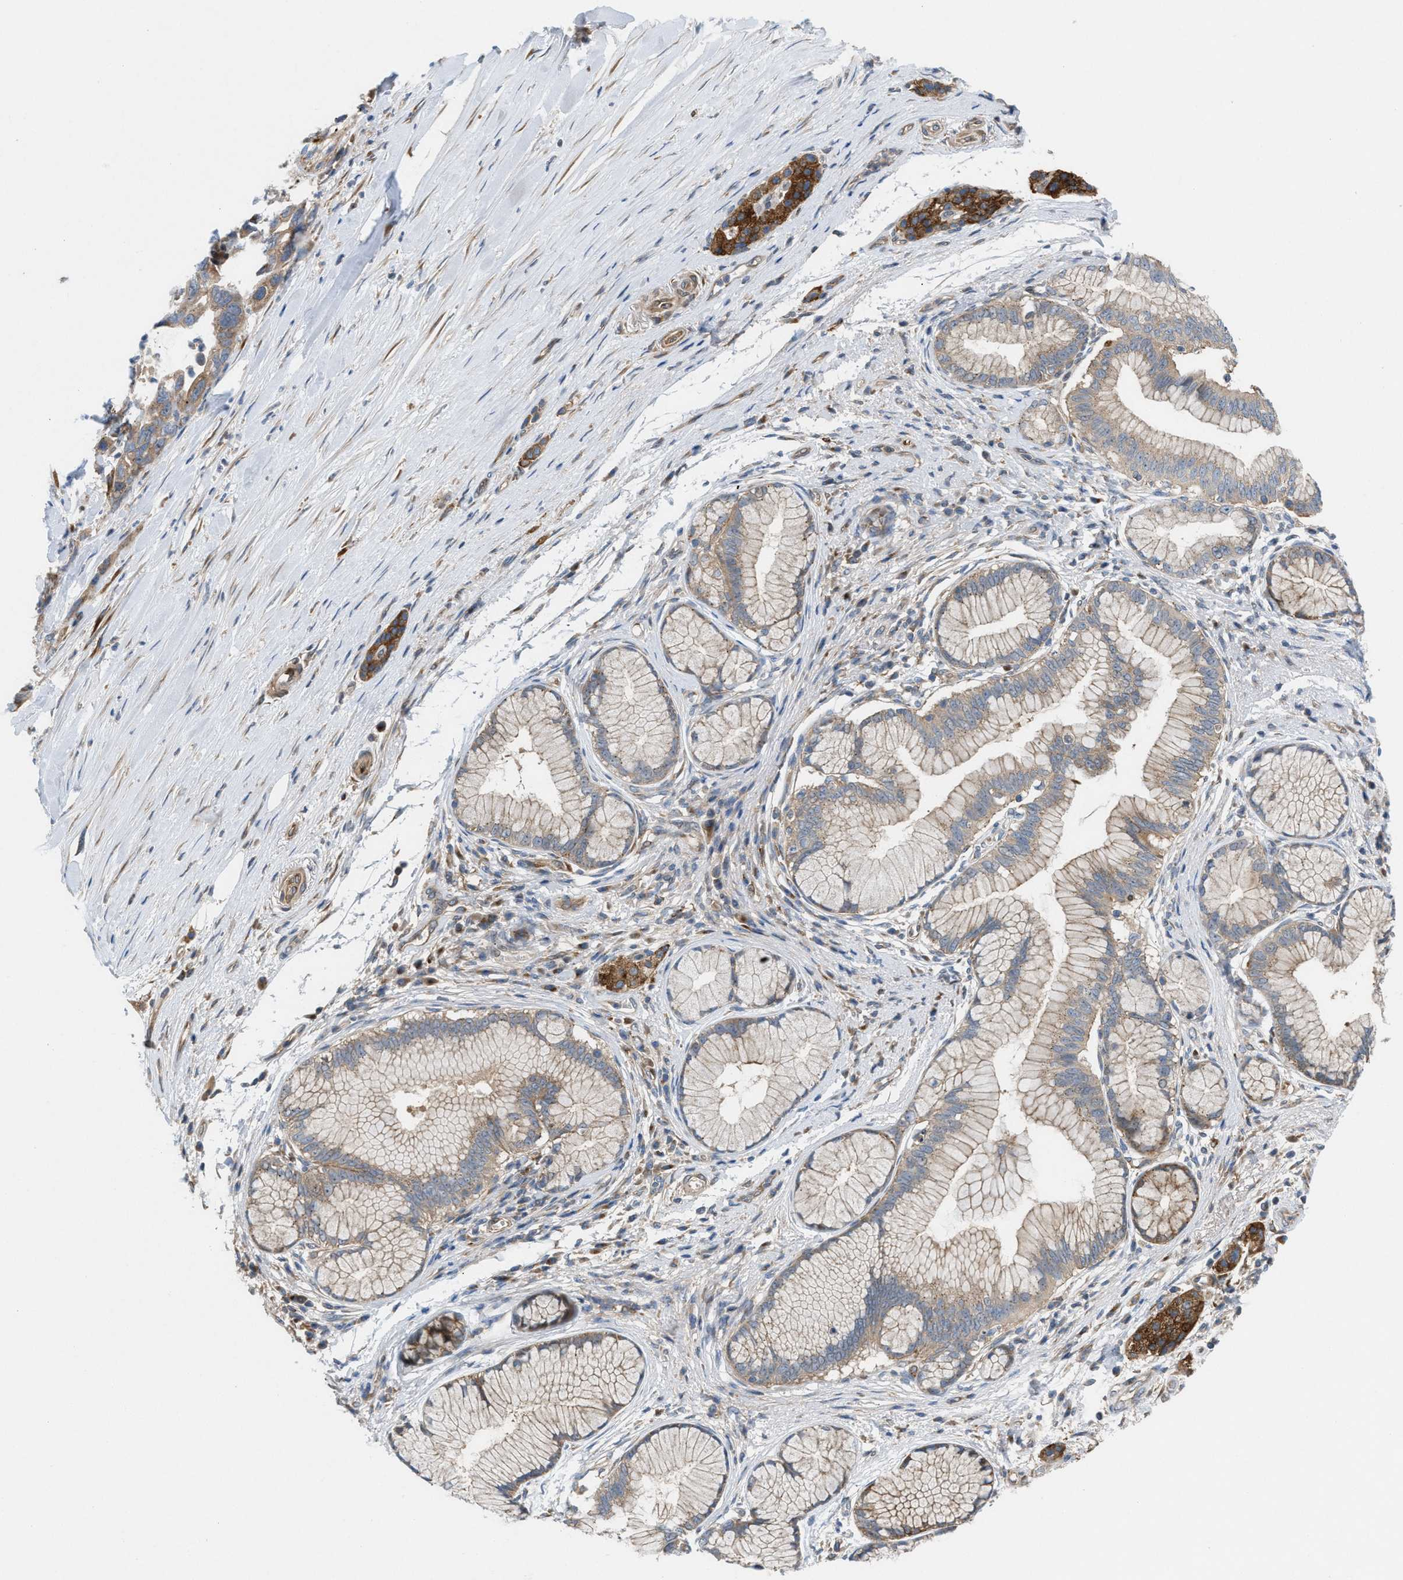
{"staining": {"intensity": "weak", "quantity": ">75%", "location": "cytoplasmic/membranous"}, "tissue": "pancreatic cancer", "cell_type": "Tumor cells", "image_type": "cancer", "snomed": [{"axis": "morphology", "description": "Adenocarcinoma, NOS"}, {"axis": "topography", "description": "Pancreas"}], "caption": "Pancreatic adenocarcinoma tissue exhibits weak cytoplasmic/membranous staining in approximately >75% of tumor cells, visualized by immunohistochemistry.", "gene": "CYB5D1", "patient": {"sex": "female", "age": 70}}